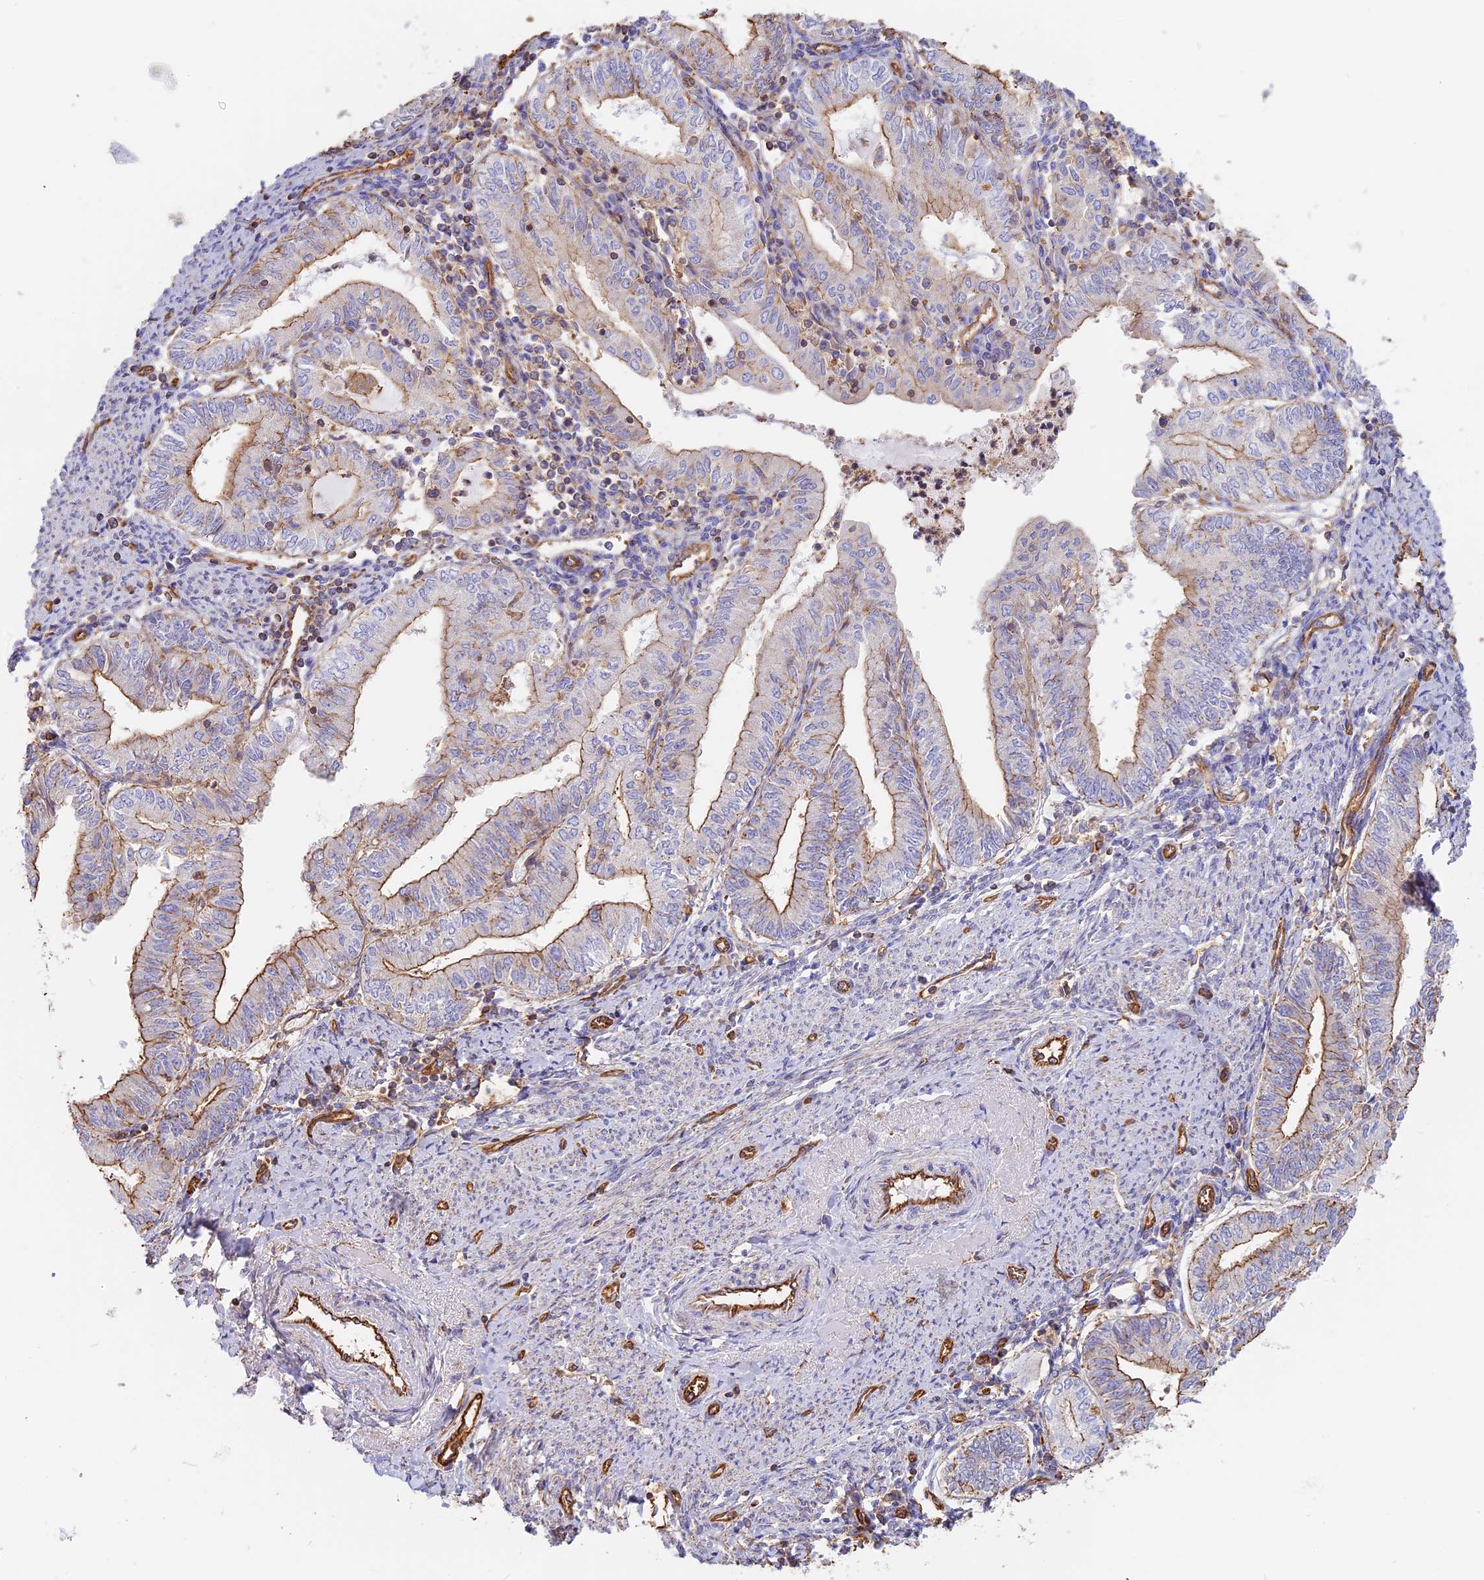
{"staining": {"intensity": "moderate", "quantity": "<25%", "location": "cytoplasmic/membranous"}, "tissue": "endometrial cancer", "cell_type": "Tumor cells", "image_type": "cancer", "snomed": [{"axis": "morphology", "description": "Adenocarcinoma, NOS"}, {"axis": "topography", "description": "Endometrium"}], "caption": "Endometrial adenocarcinoma stained with a protein marker displays moderate staining in tumor cells.", "gene": "VPS18", "patient": {"sex": "female", "age": 66}}